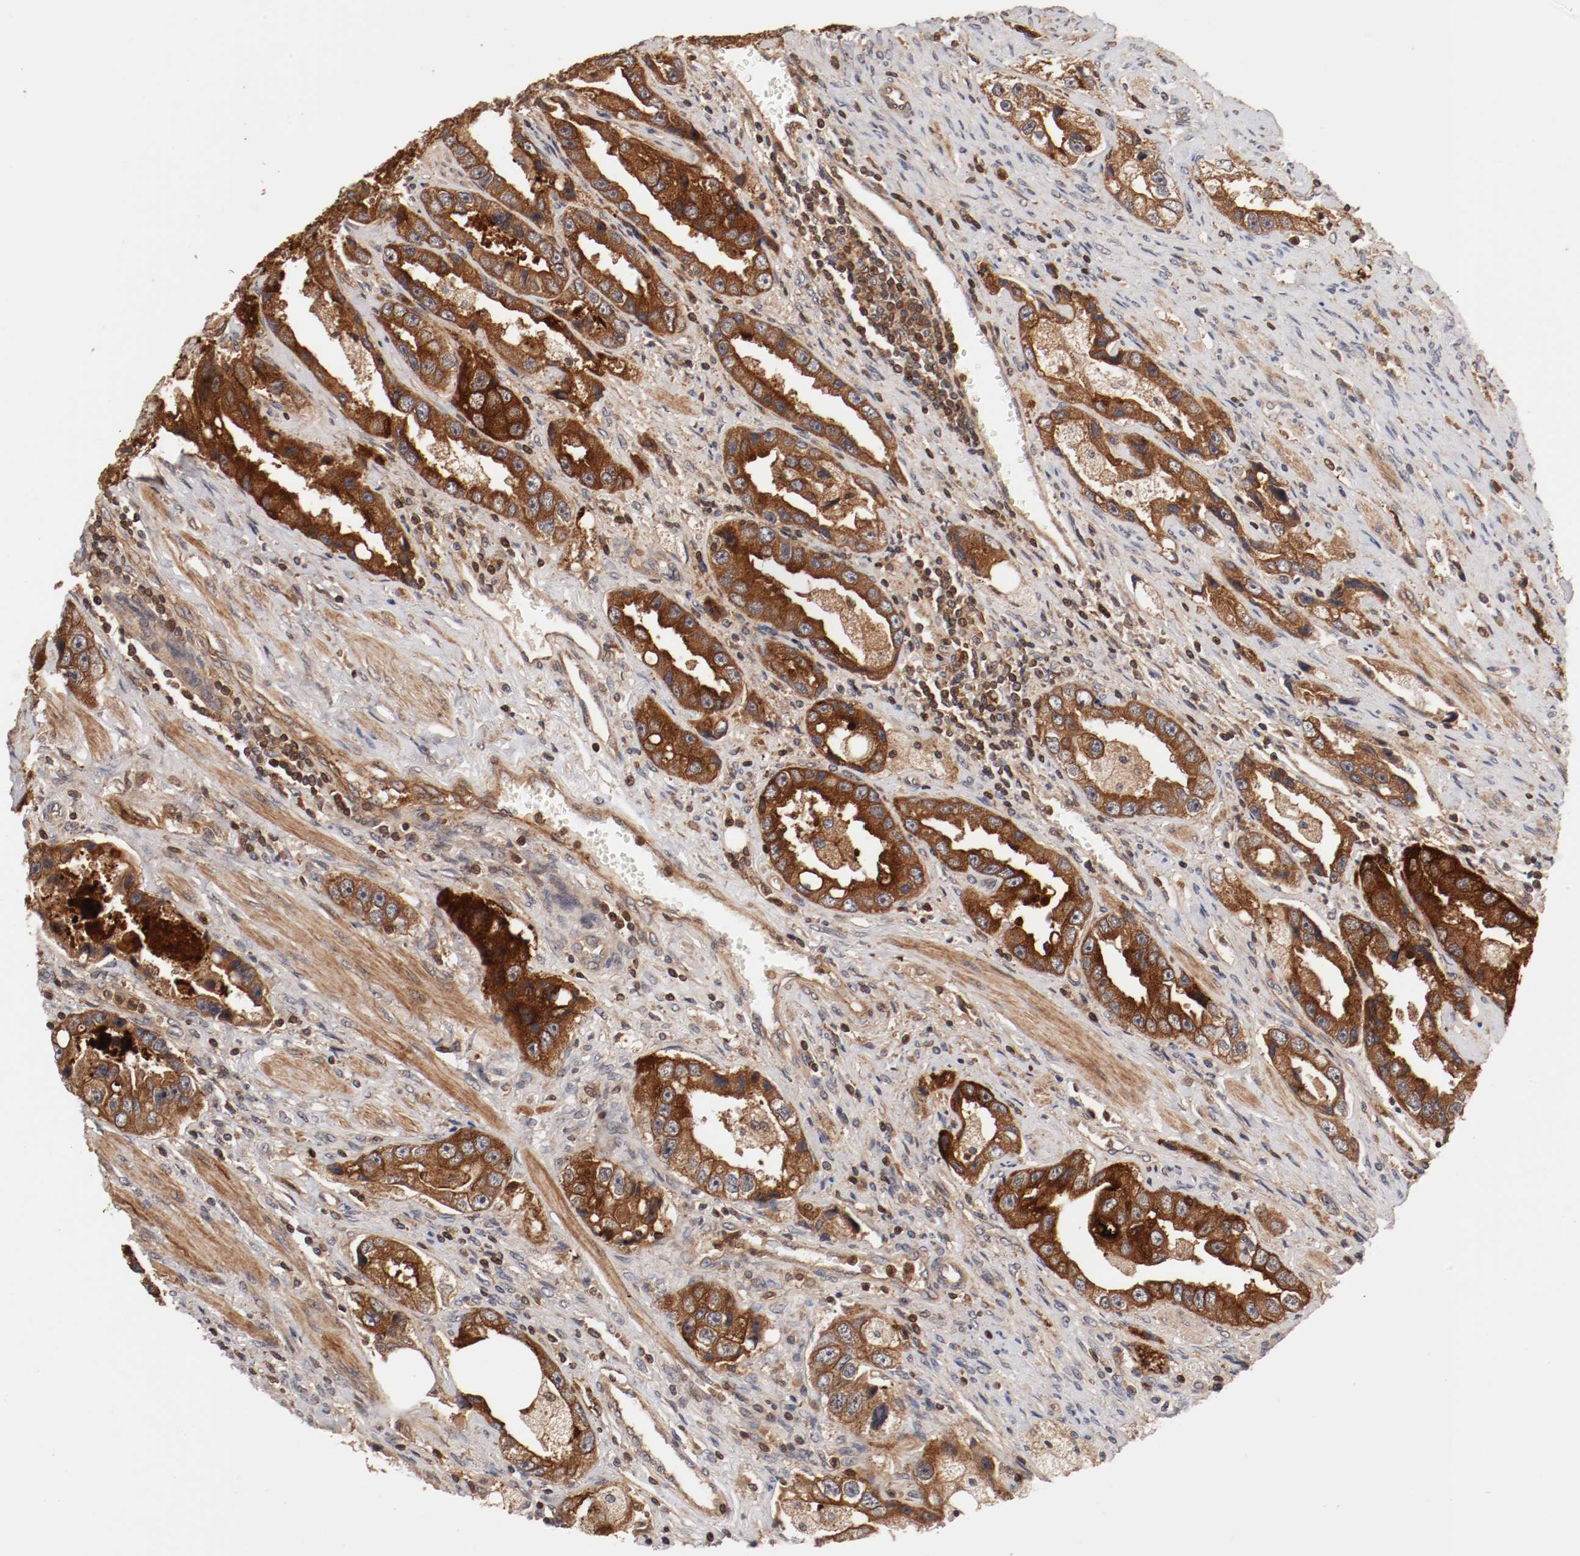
{"staining": {"intensity": "strong", "quantity": ">75%", "location": "cytoplasmic/membranous"}, "tissue": "prostate cancer", "cell_type": "Tumor cells", "image_type": "cancer", "snomed": [{"axis": "morphology", "description": "Adenocarcinoma, High grade"}, {"axis": "topography", "description": "Prostate"}], "caption": "Prostate adenocarcinoma (high-grade) stained with a brown dye reveals strong cytoplasmic/membranous positive expression in about >75% of tumor cells.", "gene": "GUF1", "patient": {"sex": "male", "age": 63}}